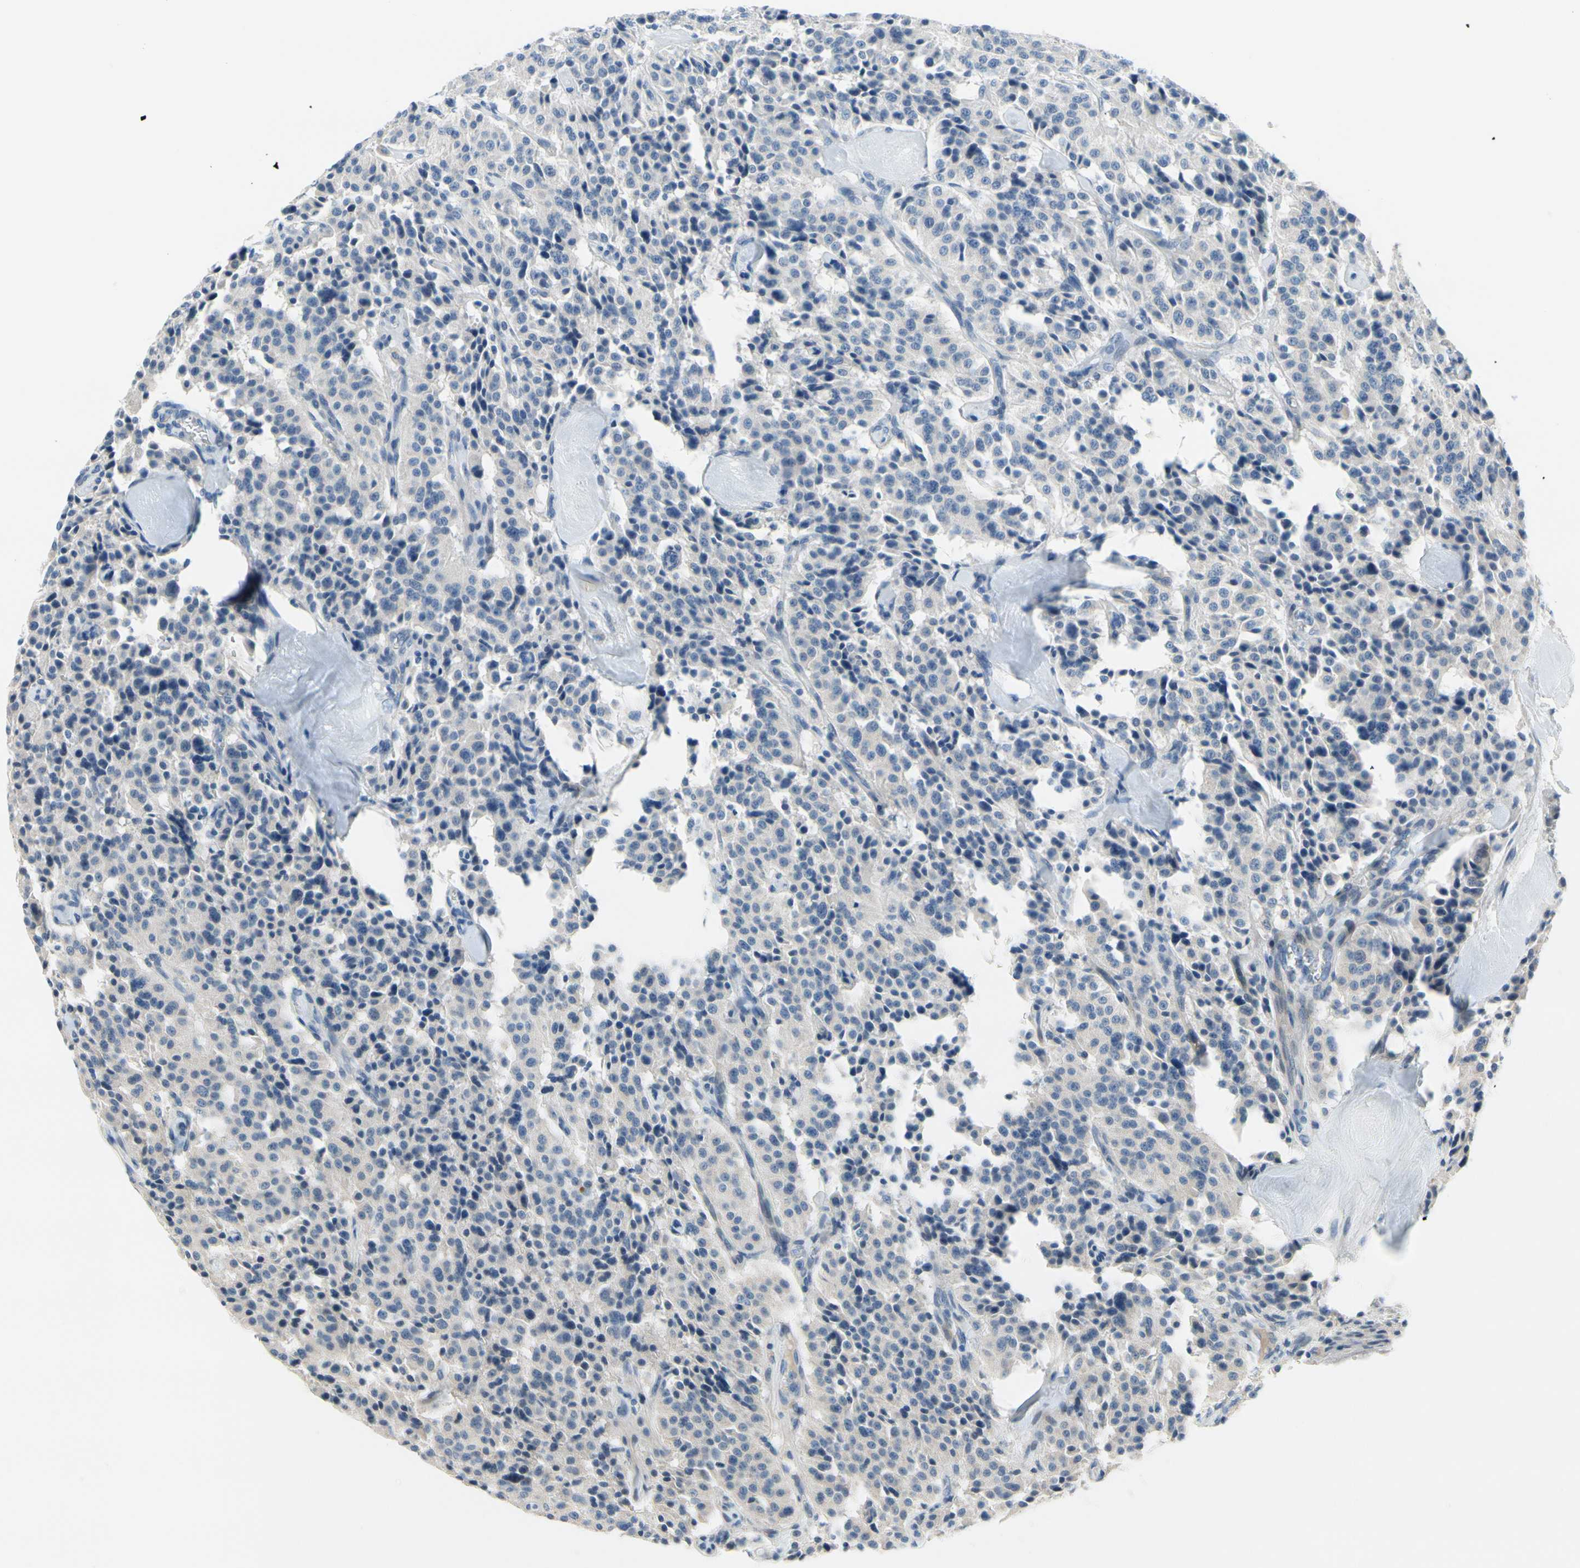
{"staining": {"intensity": "negative", "quantity": "none", "location": "none"}, "tissue": "carcinoid", "cell_type": "Tumor cells", "image_type": "cancer", "snomed": [{"axis": "morphology", "description": "Carcinoid, malignant, NOS"}, {"axis": "topography", "description": "Lung"}], "caption": "High power microscopy micrograph of an IHC histopathology image of malignant carcinoid, revealing no significant staining in tumor cells.", "gene": "SLC27A6", "patient": {"sex": "male", "age": 30}}